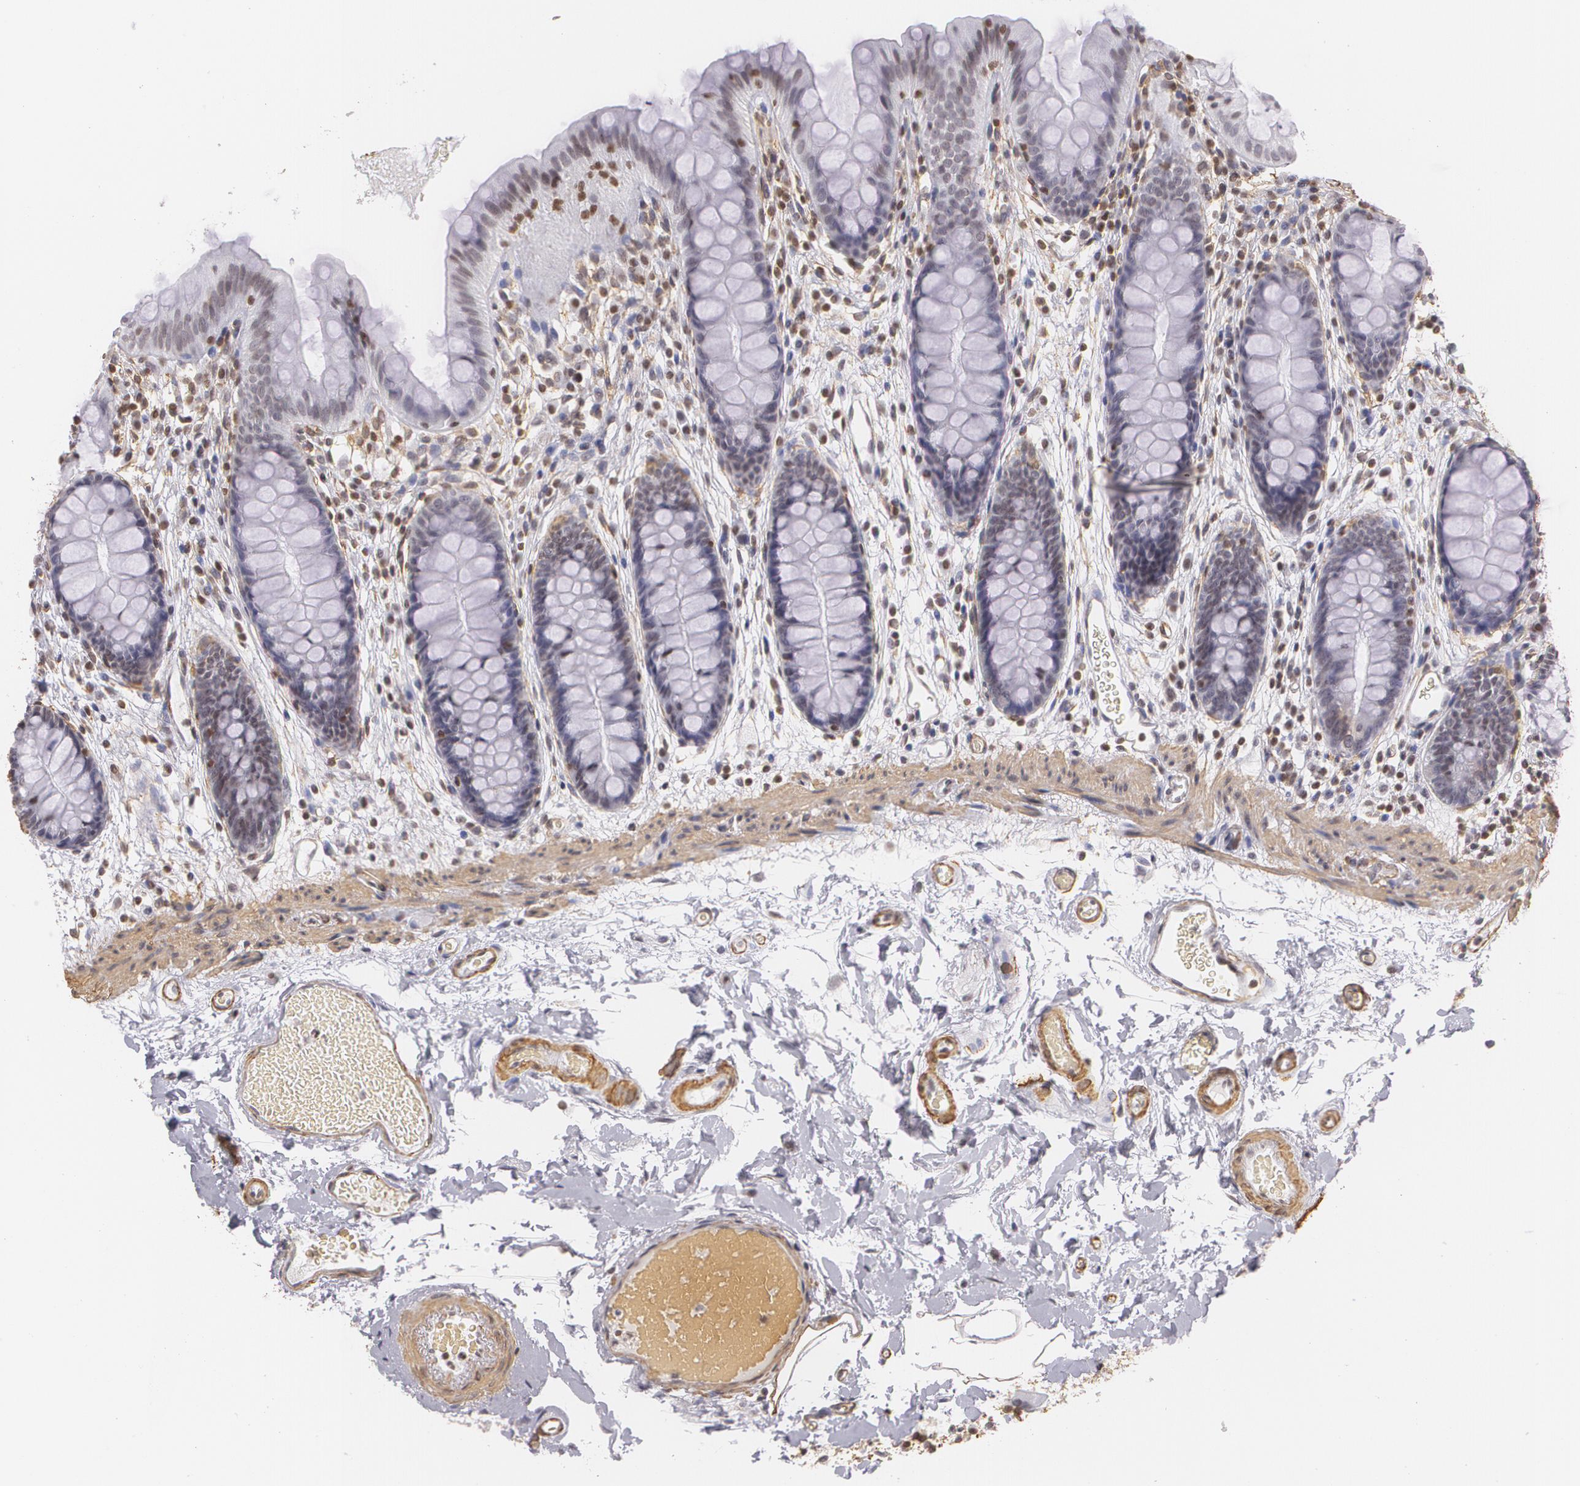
{"staining": {"intensity": "negative", "quantity": "none", "location": "none"}, "tissue": "colon", "cell_type": "Endothelial cells", "image_type": "normal", "snomed": [{"axis": "morphology", "description": "Normal tissue, NOS"}, {"axis": "topography", "description": "Smooth muscle"}, {"axis": "topography", "description": "Colon"}], "caption": "This is an immunohistochemistry (IHC) photomicrograph of normal colon. There is no expression in endothelial cells.", "gene": "VAMP1", "patient": {"sex": "male", "age": 67}}